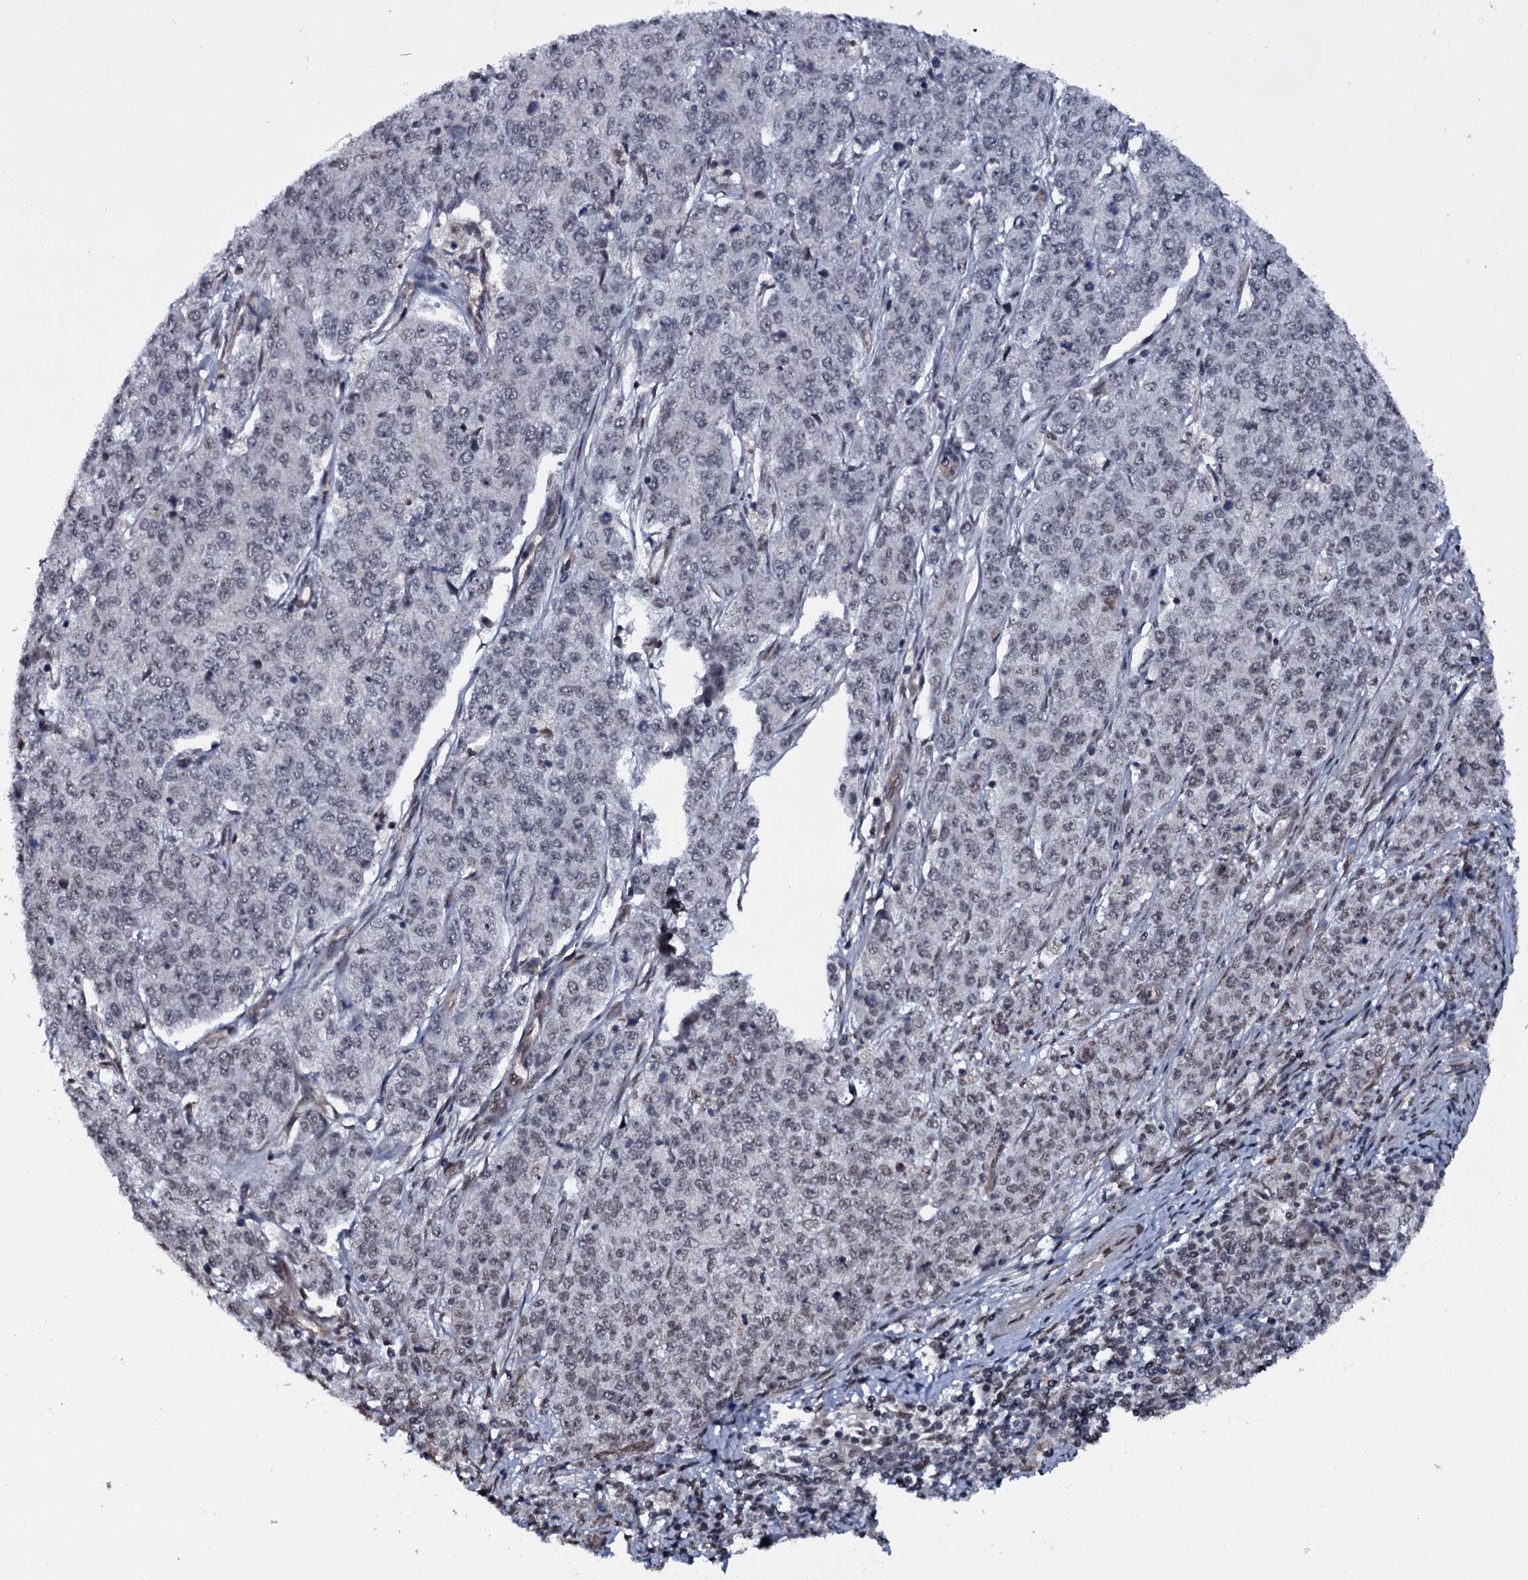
{"staining": {"intensity": "weak", "quantity": "<25%", "location": "nuclear"}, "tissue": "endometrial cancer", "cell_type": "Tumor cells", "image_type": "cancer", "snomed": [{"axis": "morphology", "description": "Adenocarcinoma, NOS"}, {"axis": "topography", "description": "Endometrium"}], "caption": "A high-resolution photomicrograph shows IHC staining of endometrial adenocarcinoma, which demonstrates no significant positivity in tumor cells. The staining was performed using DAB (3,3'-diaminobenzidine) to visualize the protein expression in brown, while the nuclei were stained in blue with hematoxylin (Magnification: 20x).", "gene": "SH2D4B", "patient": {"sex": "female", "age": 50}}